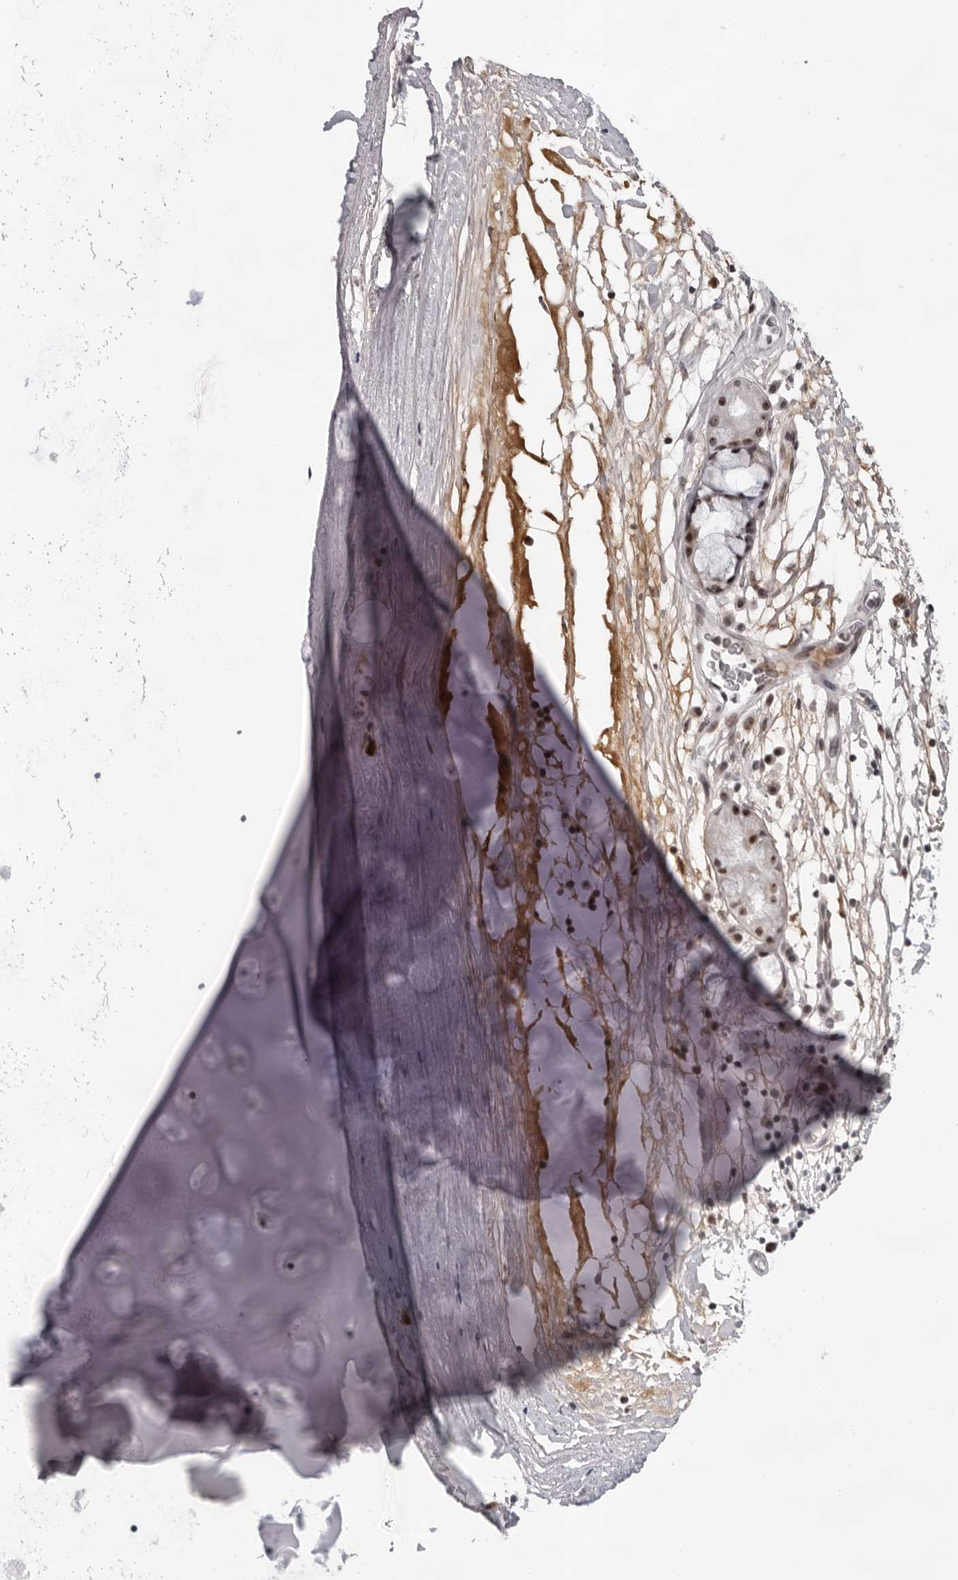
{"staining": {"intensity": "negative", "quantity": "none", "location": "none"}, "tissue": "adipose tissue", "cell_type": "Adipocytes", "image_type": "normal", "snomed": [{"axis": "morphology", "description": "Normal tissue, NOS"}, {"axis": "topography", "description": "Cartilage tissue"}], "caption": "The micrograph shows no staining of adipocytes in normal adipose tissue.", "gene": "EXOSC10", "patient": {"sex": "female", "age": 63}}